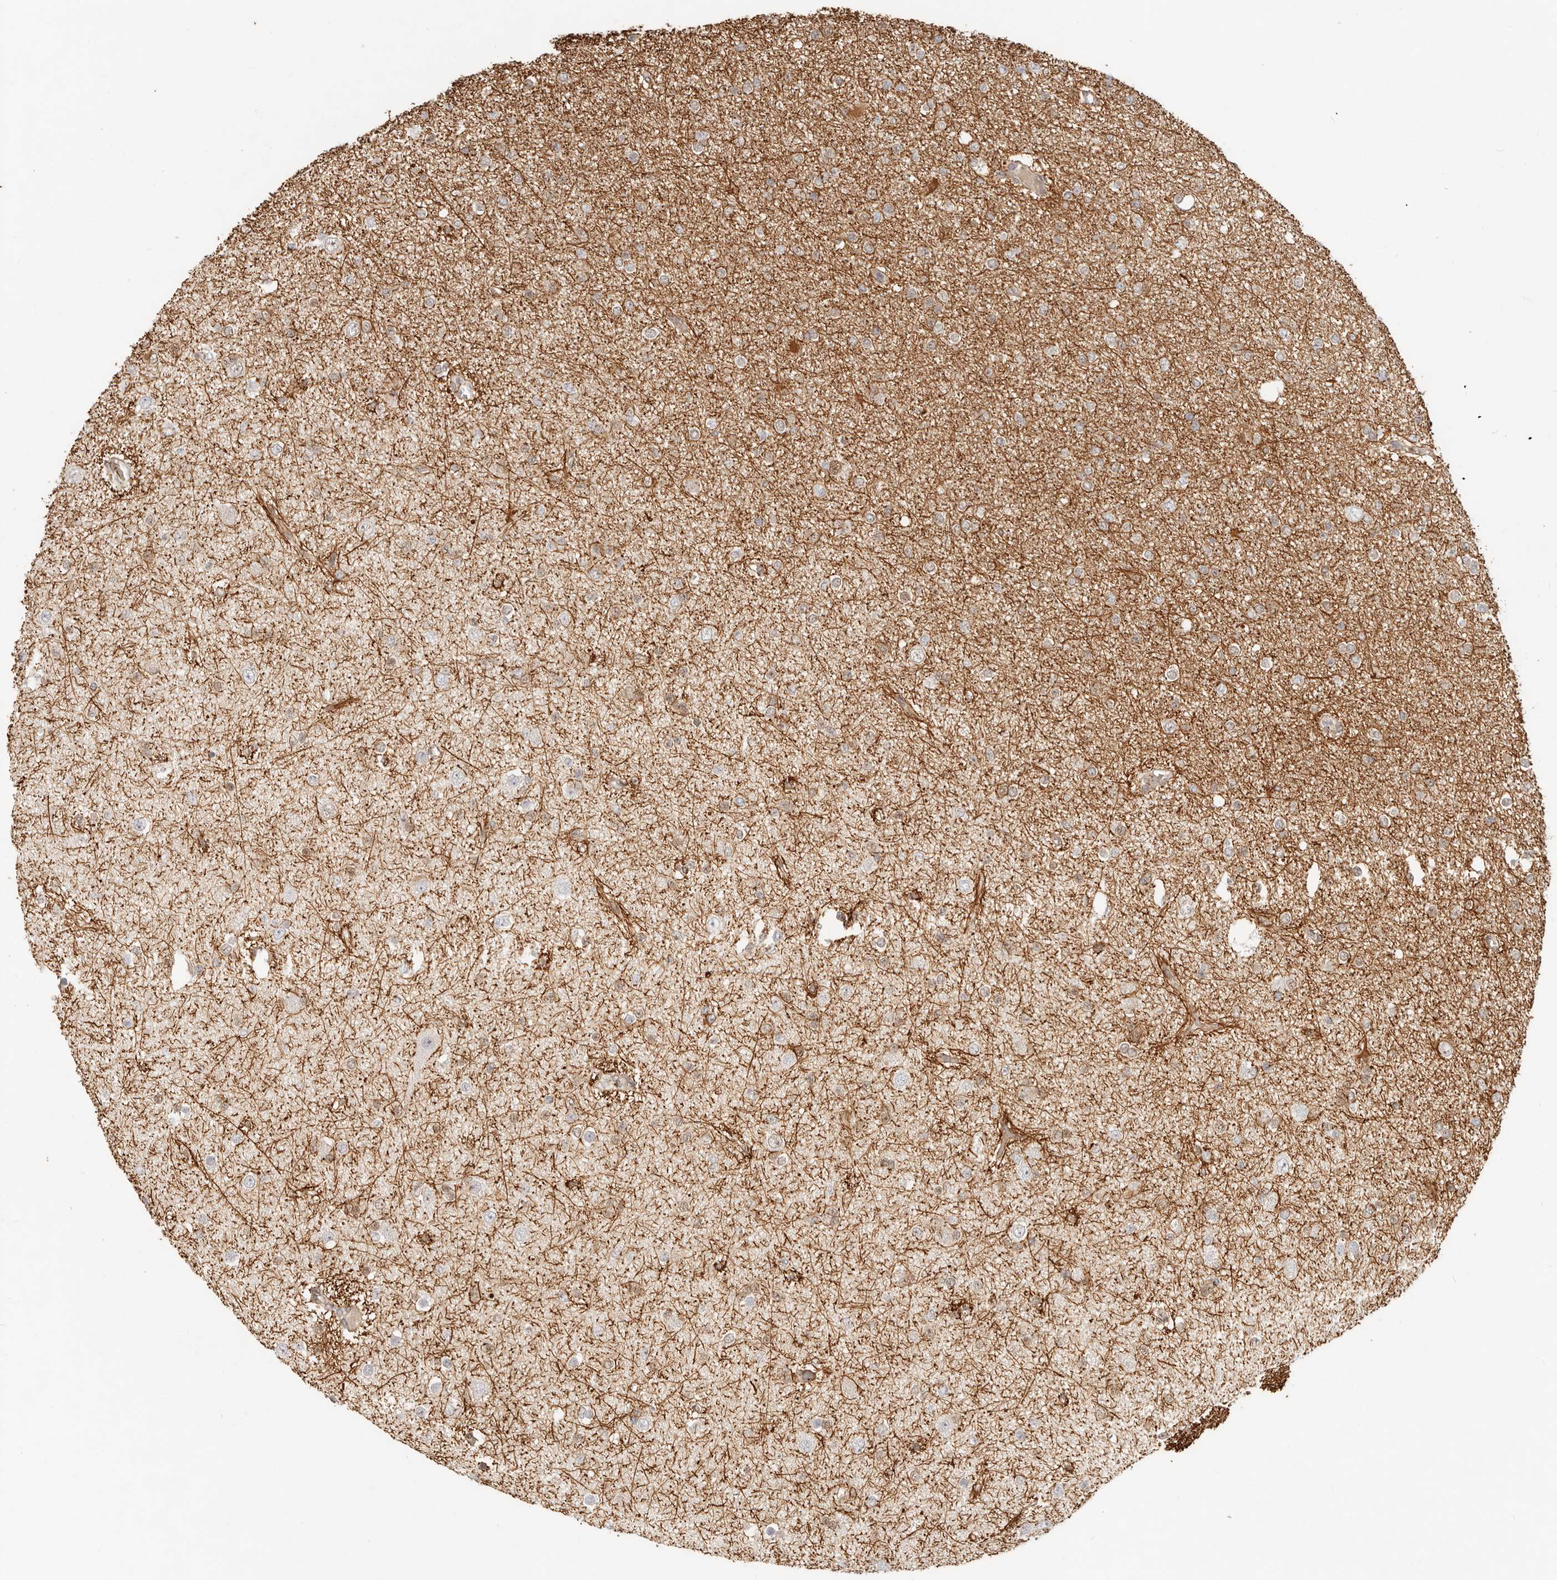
{"staining": {"intensity": "weak", "quantity": "<25%", "location": "cytoplasmic/membranous"}, "tissue": "glioma", "cell_type": "Tumor cells", "image_type": "cancer", "snomed": [{"axis": "morphology", "description": "Glioma, malignant, Low grade"}, {"axis": "topography", "description": "Brain"}], "caption": "IHC of malignant glioma (low-grade) exhibits no positivity in tumor cells.", "gene": "TUFT1", "patient": {"sex": "female", "age": 22}}